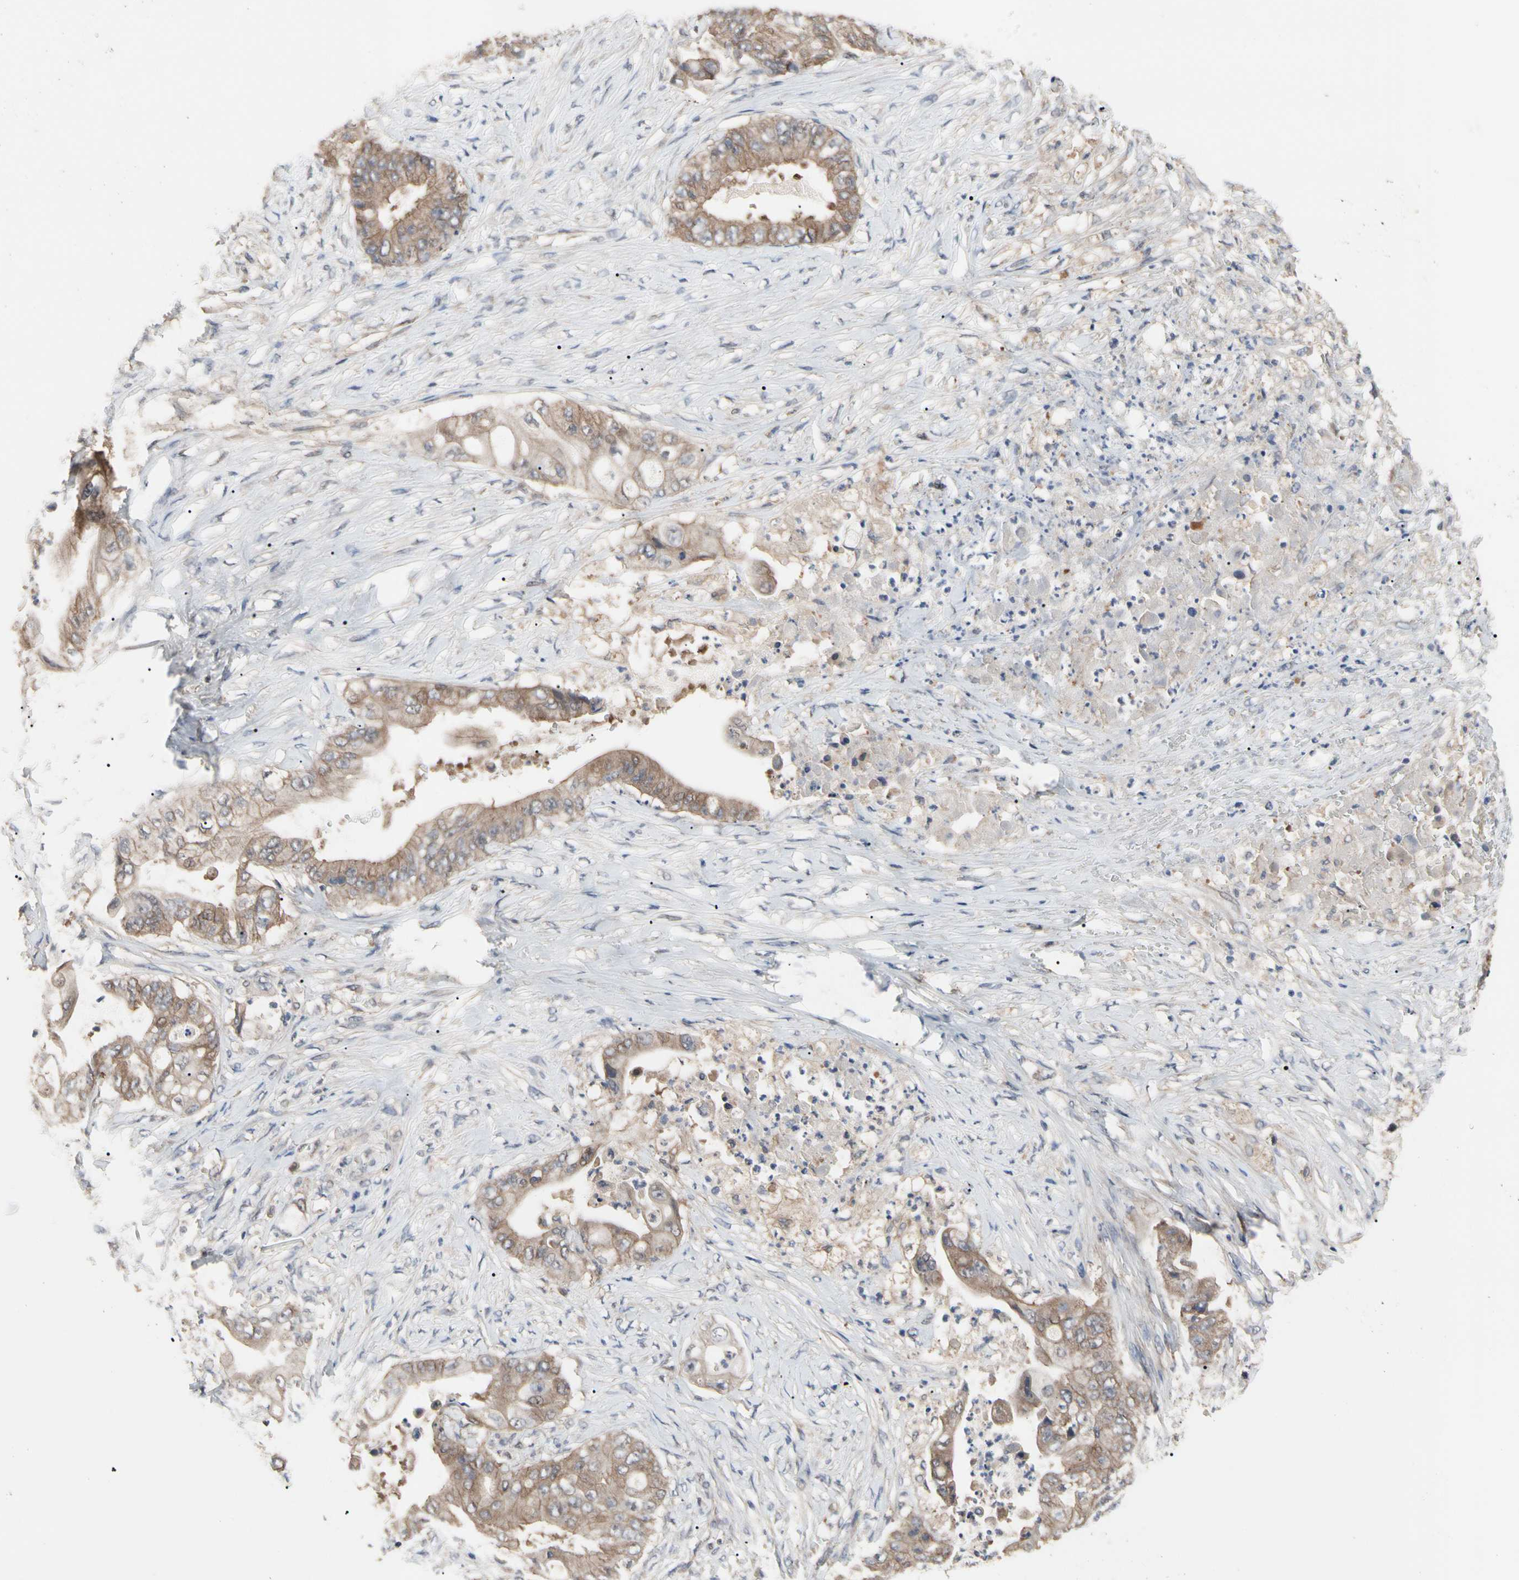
{"staining": {"intensity": "moderate", "quantity": ">75%", "location": "cytoplasmic/membranous"}, "tissue": "stomach cancer", "cell_type": "Tumor cells", "image_type": "cancer", "snomed": [{"axis": "morphology", "description": "Adenocarcinoma, NOS"}, {"axis": "topography", "description": "Stomach"}], "caption": "This micrograph exhibits IHC staining of stomach cancer, with medium moderate cytoplasmic/membranous staining in approximately >75% of tumor cells.", "gene": "DPP8", "patient": {"sex": "female", "age": 73}}